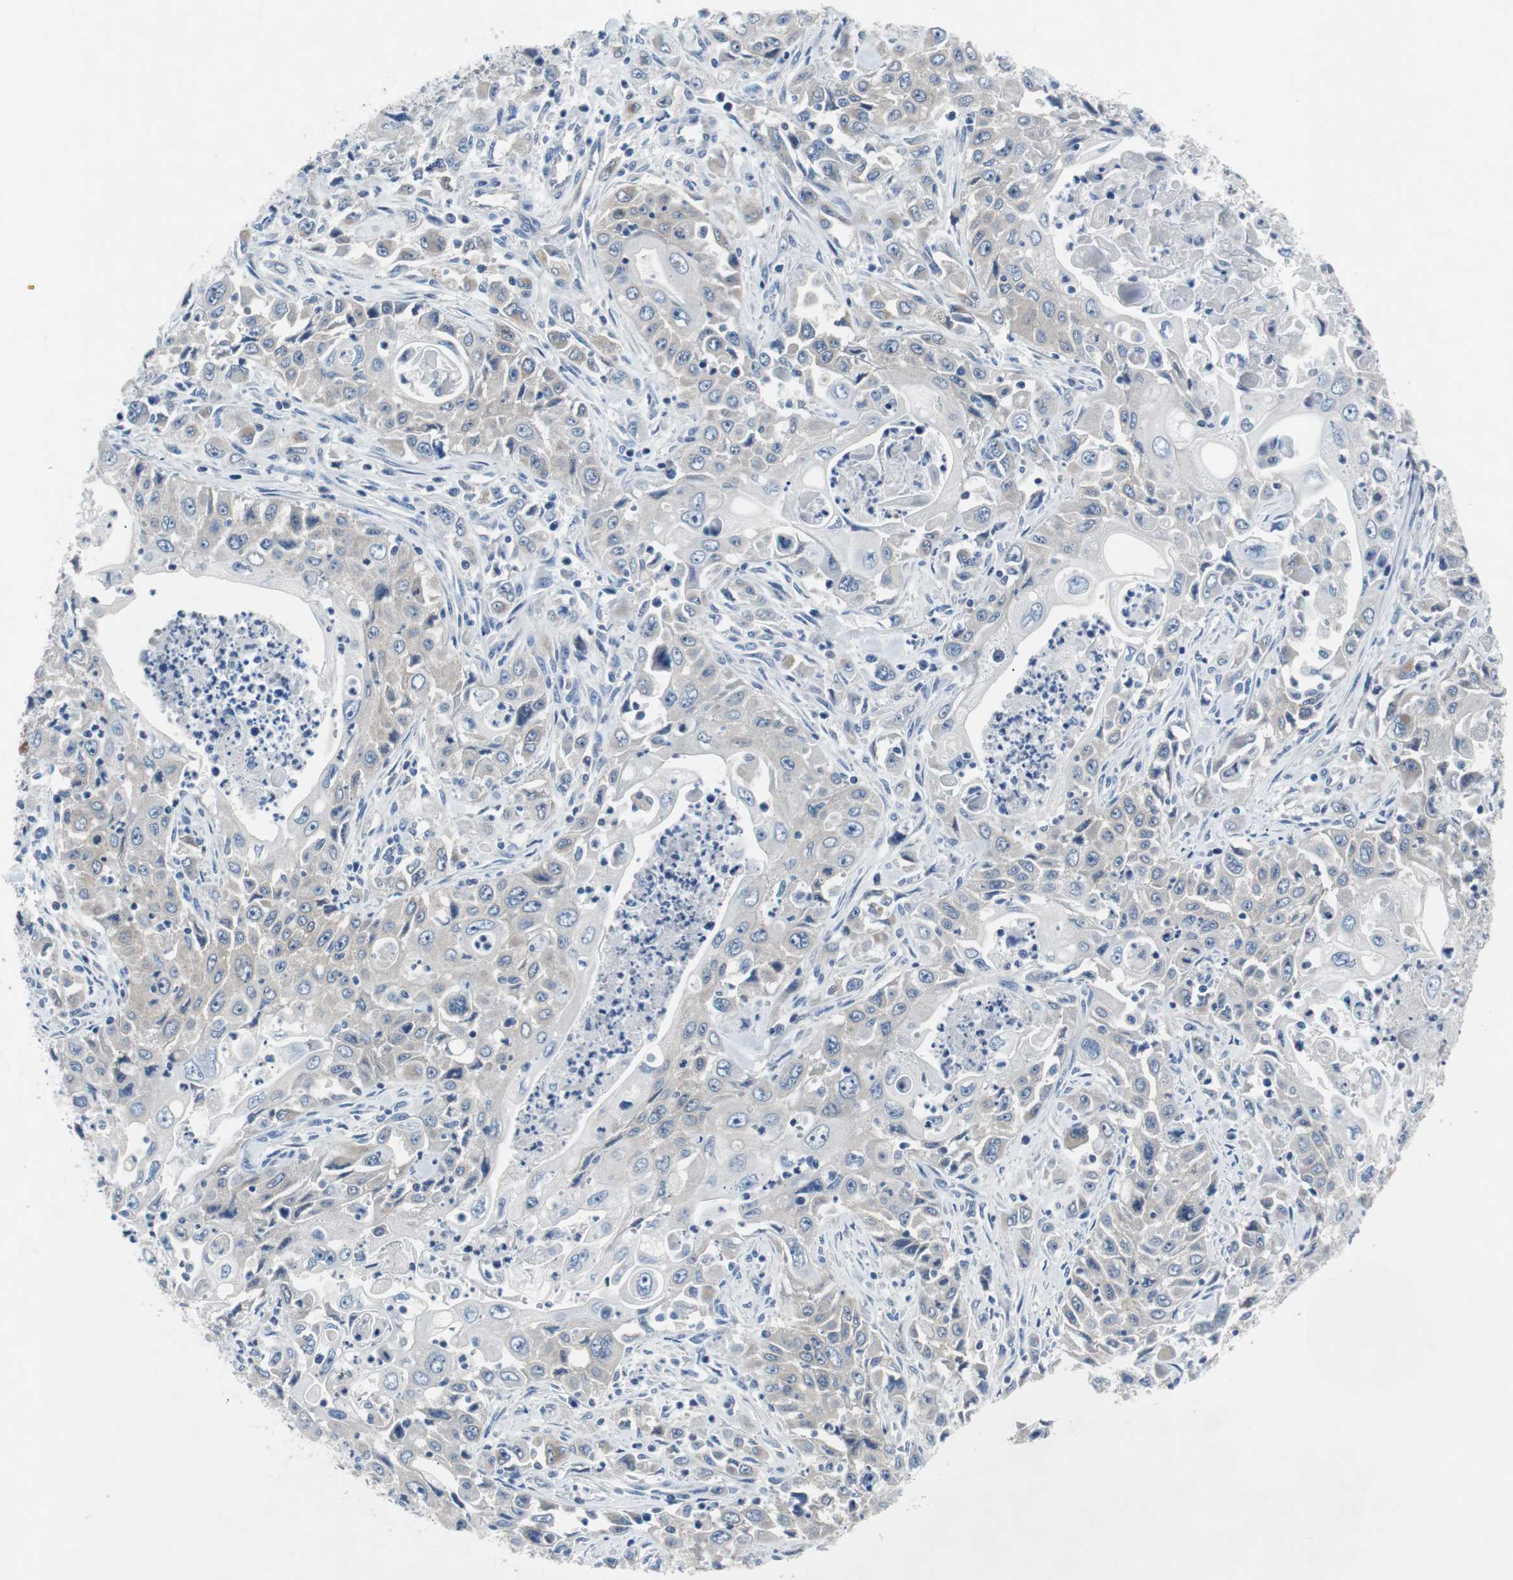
{"staining": {"intensity": "weak", "quantity": ">75%", "location": "cytoplasmic/membranous"}, "tissue": "pancreatic cancer", "cell_type": "Tumor cells", "image_type": "cancer", "snomed": [{"axis": "morphology", "description": "Adenocarcinoma, NOS"}, {"axis": "topography", "description": "Pancreas"}], "caption": "IHC micrograph of neoplastic tissue: human adenocarcinoma (pancreatic) stained using immunohistochemistry (IHC) demonstrates low levels of weak protein expression localized specifically in the cytoplasmic/membranous of tumor cells, appearing as a cytoplasmic/membranous brown color.", "gene": "EEF2K", "patient": {"sex": "male", "age": 70}}